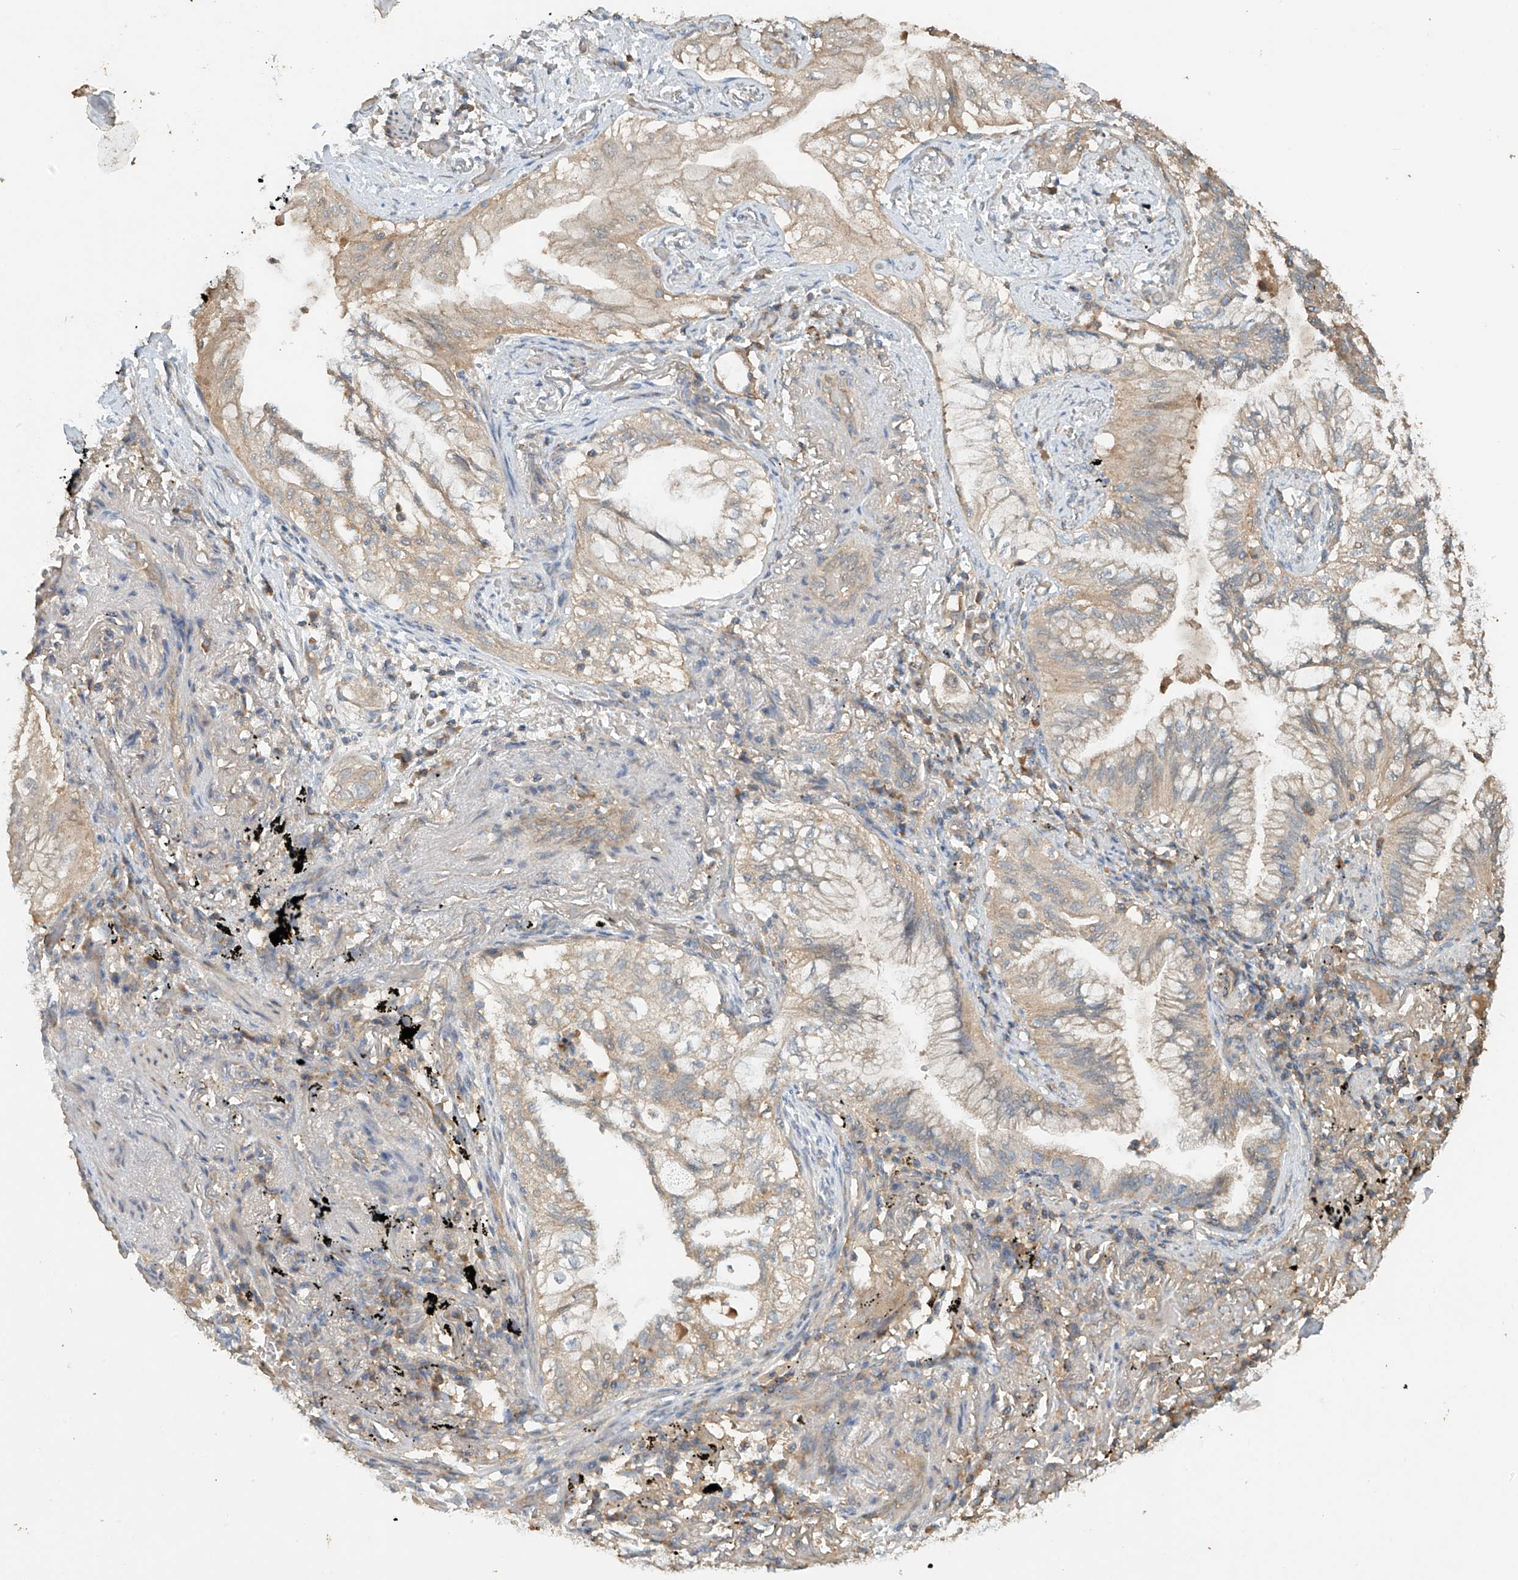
{"staining": {"intensity": "weak", "quantity": "25%-75%", "location": "cytoplasmic/membranous"}, "tissue": "lung cancer", "cell_type": "Tumor cells", "image_type": "cancer", "snomed": [{"axis": "morphology", "description": "Adenocarcinoma, NOS"}, {"axis": "topography", "description": "Lung"}], "caption": "Adenocarcinoma (lung) stained for a protein (brown) demonstrates weak cytoplasmic/membranous positive positivity in approximately 25%-75% of tumor cells.", "gene": "GNB1L", "patient": {"sex": "female", "age": 70}}